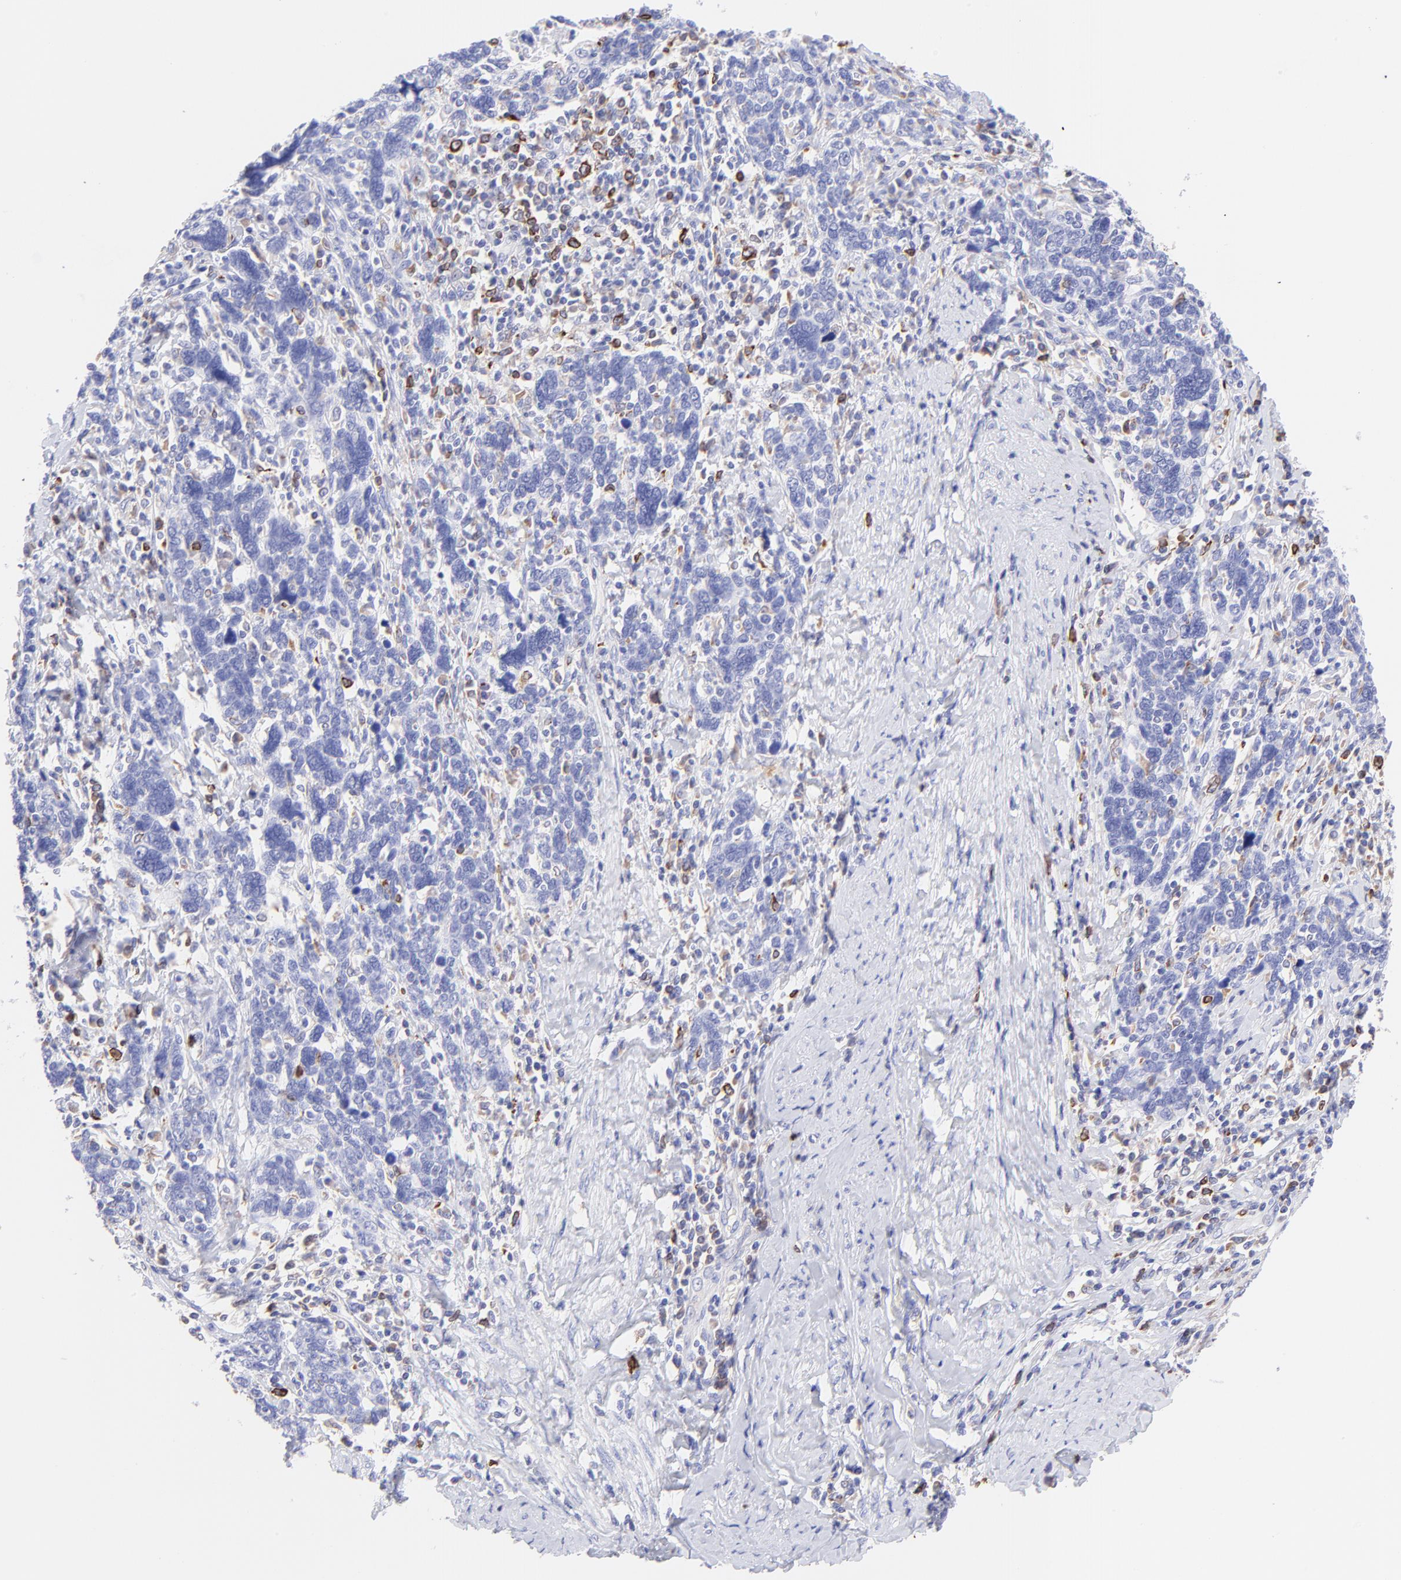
{"staining": {"intensity": "negative", "quantity": "none", "location": "none"}, "tissue": "cervical cancer", "cell_type": "Tumor cells", "image_type": "cancer", "snomed": [{"axis": "morphology", "description": "Squamous cell carcinoma, NOS"}, {"axis": "topography", "description": "Cervix"}], "caption": "Immunohistochemistry photomicrograph of cervical cancer (squamous cell carcinoma) stained for a protein (brown), which shows no positivity in tumor cells.", "gene": "IRAG2", "patient": {"sex": "female", "age": 41}}